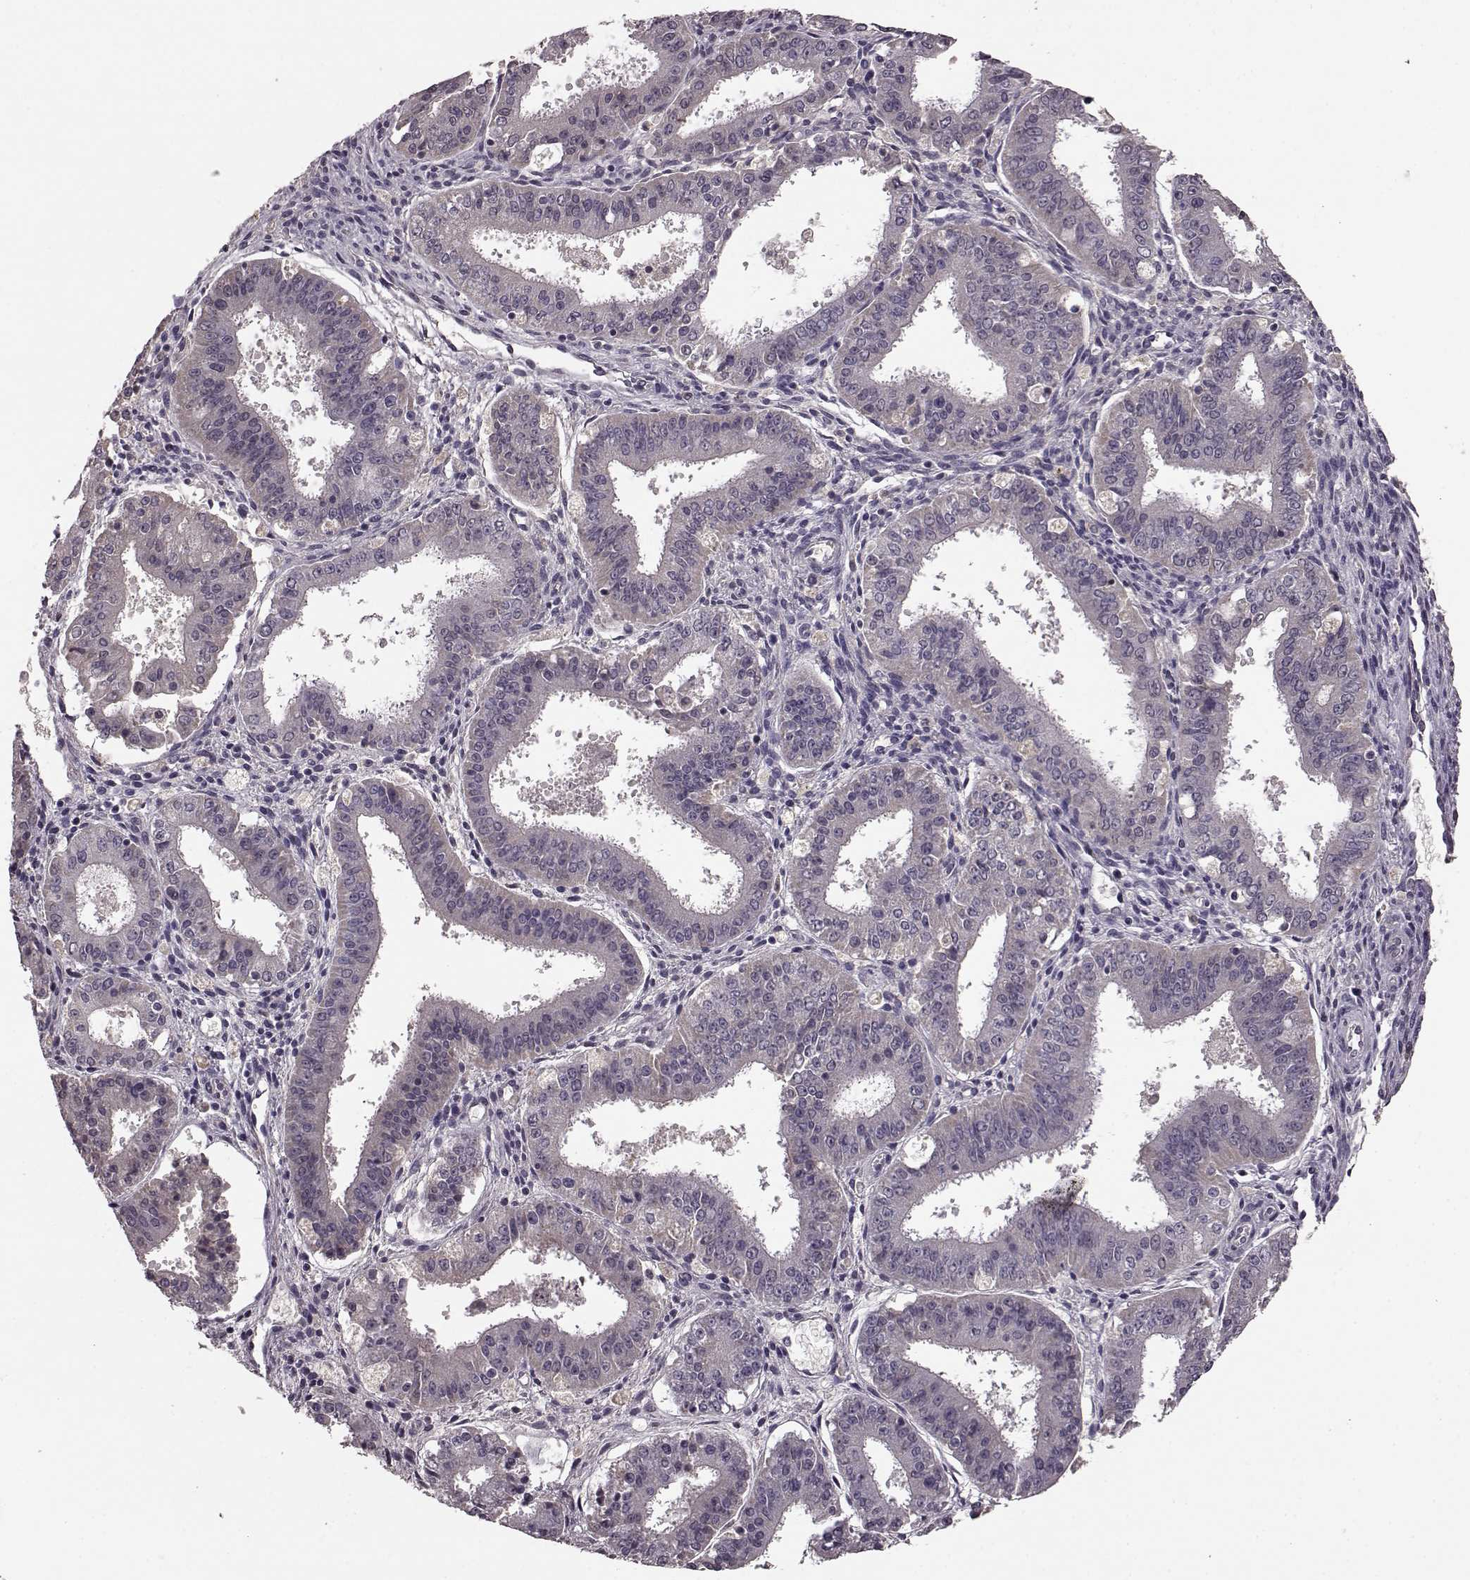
{"staining": {"intensity": "negative", "quantity": "none", "location": "none"}, "tissue": "ovarian cancer", "cell_type": "Tumor cells", "image_type": "cancer", "snomed": [{"axis": "morphology", "description": "Carcinoma, endometroid"}, {"axis": "topography", "description": "Ovary"}], "caption": "This is an immunohistochemistry photomicrograph of endometroid carcinoma (ovarian). There is no positivity in tumor cells.", "gene": "NRL", "patient": {"sex": "female", "age": 42}}